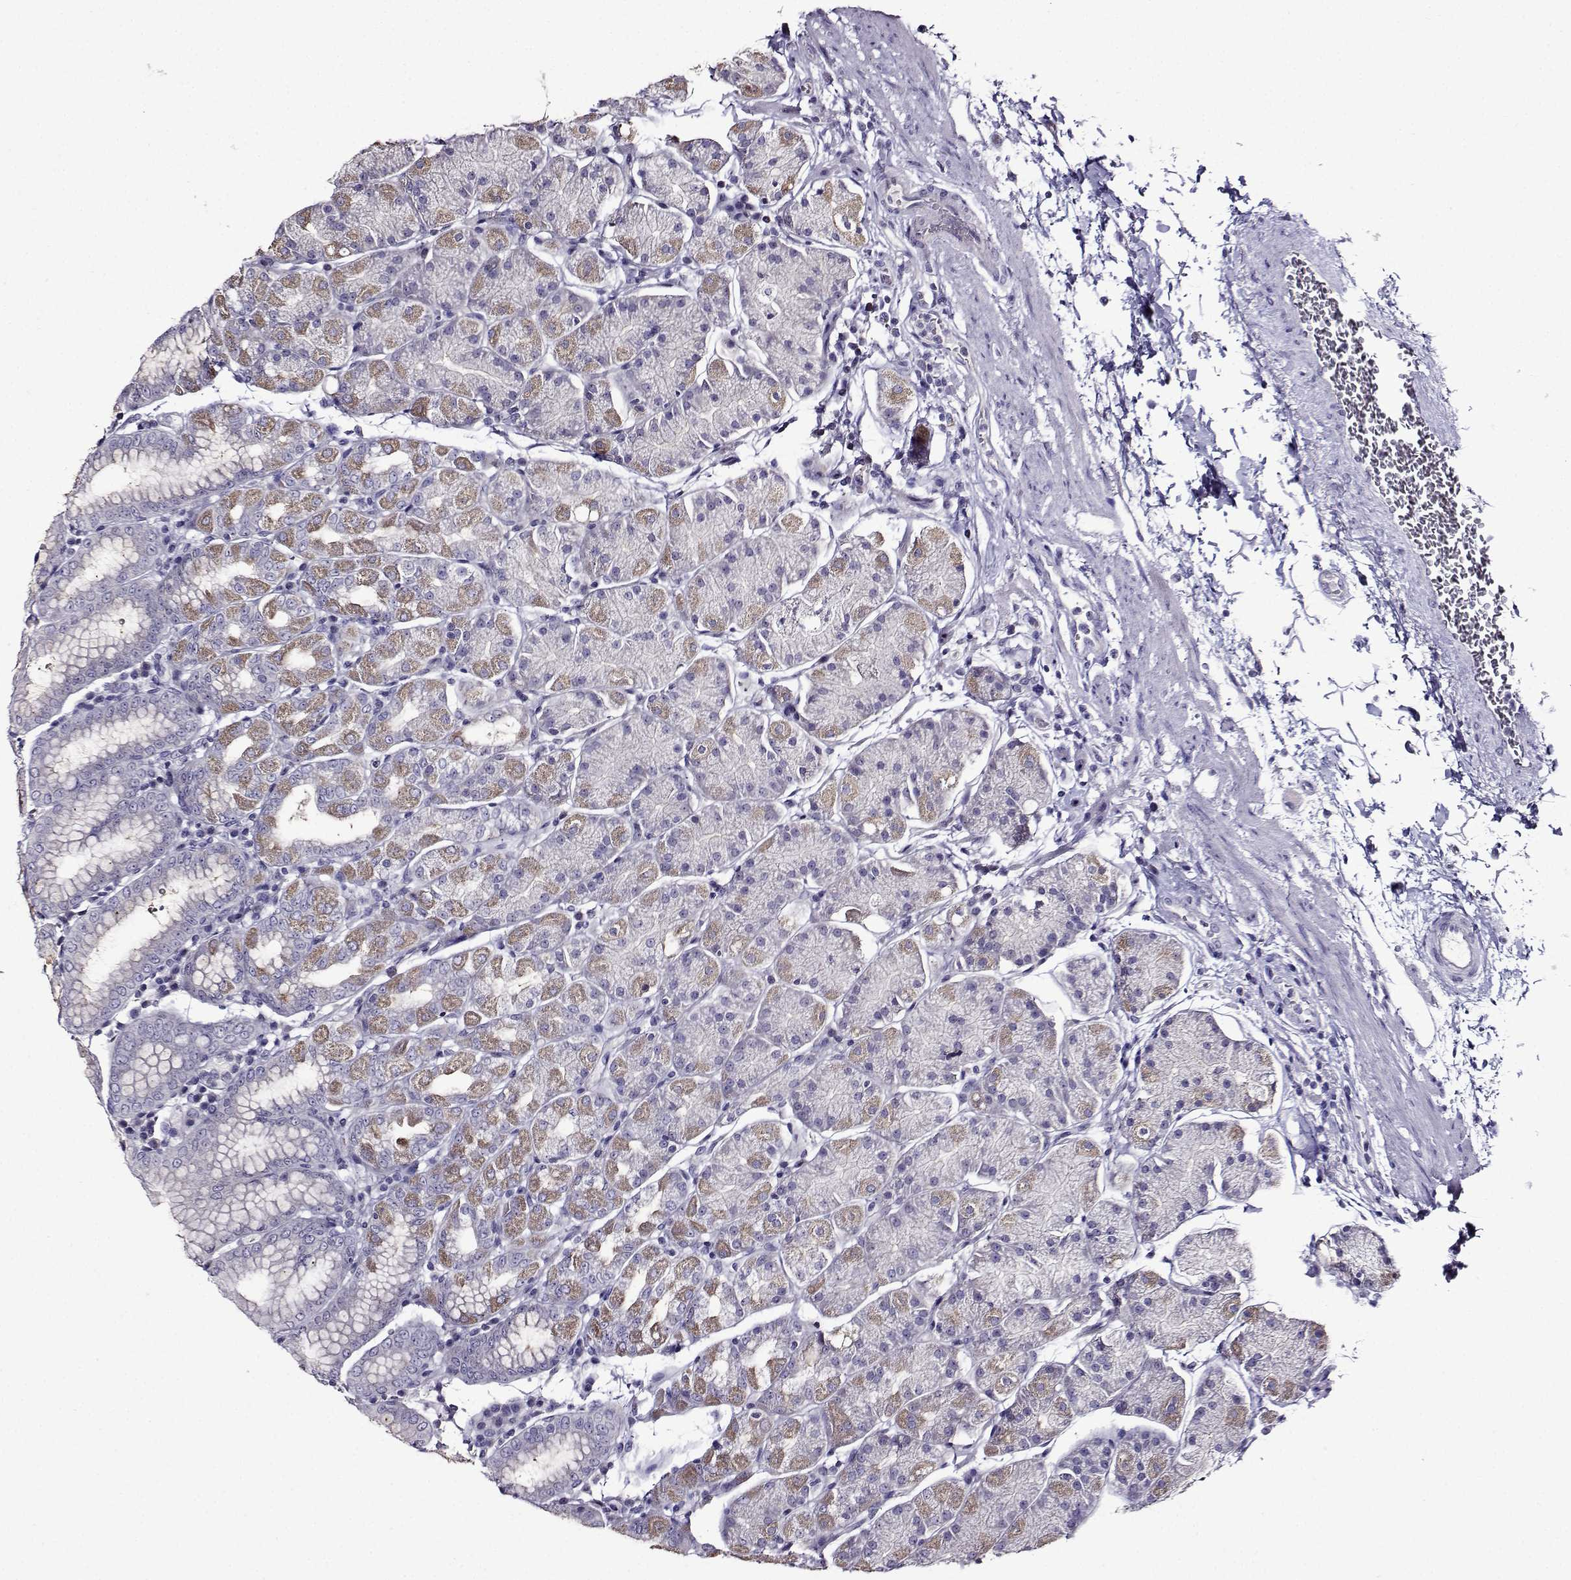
{"staining": {"intensity": "weak", "quantity": "<25%", "location": "cytoplasmic/membranous"}, "tissue": "stomach", "cell_type": "Glandular cells", "image_type": "normal", "snomed": [{"axis": "morphology", "description": "Normal tissue, NOS"}, {"axis": "topography", "description": "Stomach"}], "caption": "A micrograph of stomach stained for a protein reveals no brown staining in glandular cells. The staining was performed using DAB to visualize the protein expression in brown, while the nuclei were stained in blue with hematoxylin (Magnification: 20x).", "gene": "TMEM266", "patient": {"sex": "male", "age": 54}}